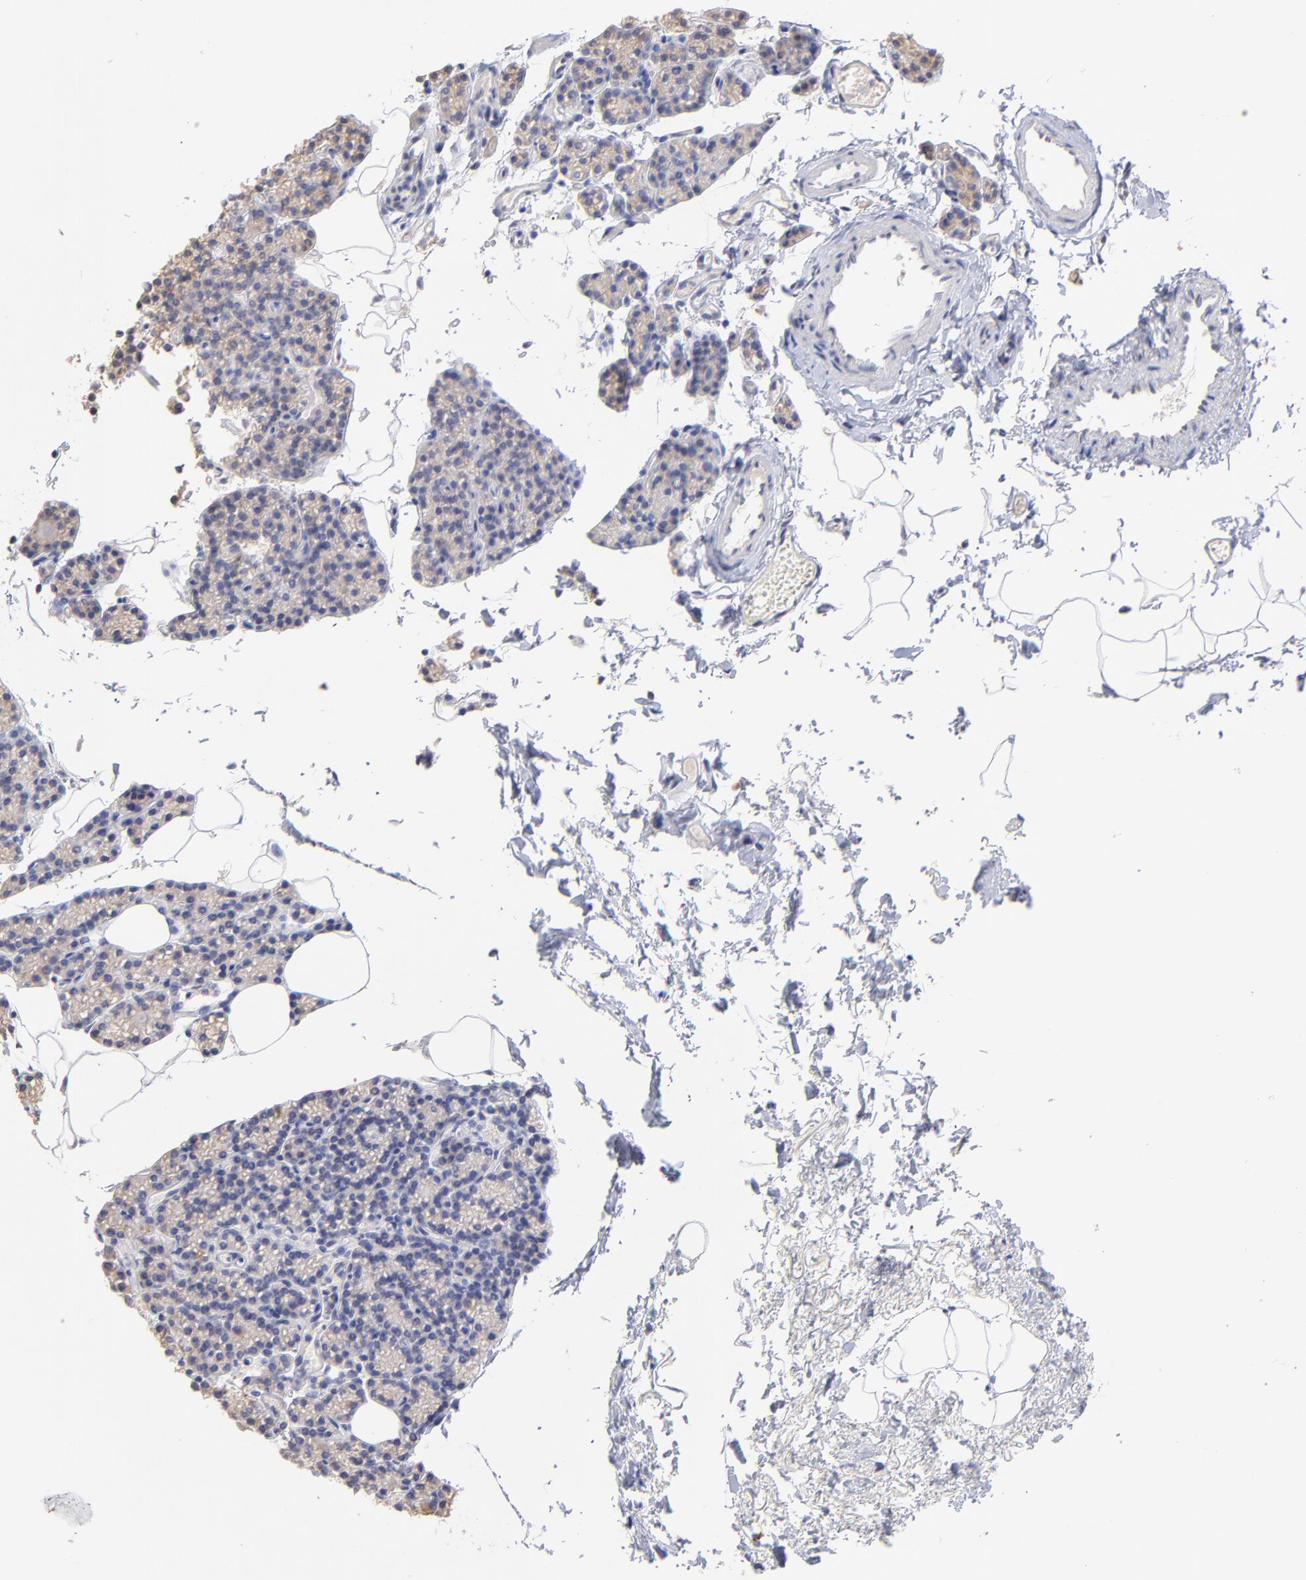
{"staining": {"intensity": "weak", "quantity": ">75%", "location": "cytoplasmic/membranous"}, "tissue": "parathyroid gland", "cell_type": "Glandular cells", "image_type": "normal", "snomed": [{"axis": "morphology", "description": "Normal tissue, NOS"}, {"axis": "topography", "description": "Parathyroid gland"}], "caption": "Glandular cells demonstrate weak cytoplasmic/membranous expression in about >75% of cells in unremarkable parathyroid gland. Ihc stains the protein of interest in brown and the nuclei are stained blue.", "gene": "CFAP57", "patient": {"sex": "female", "age": 60}}